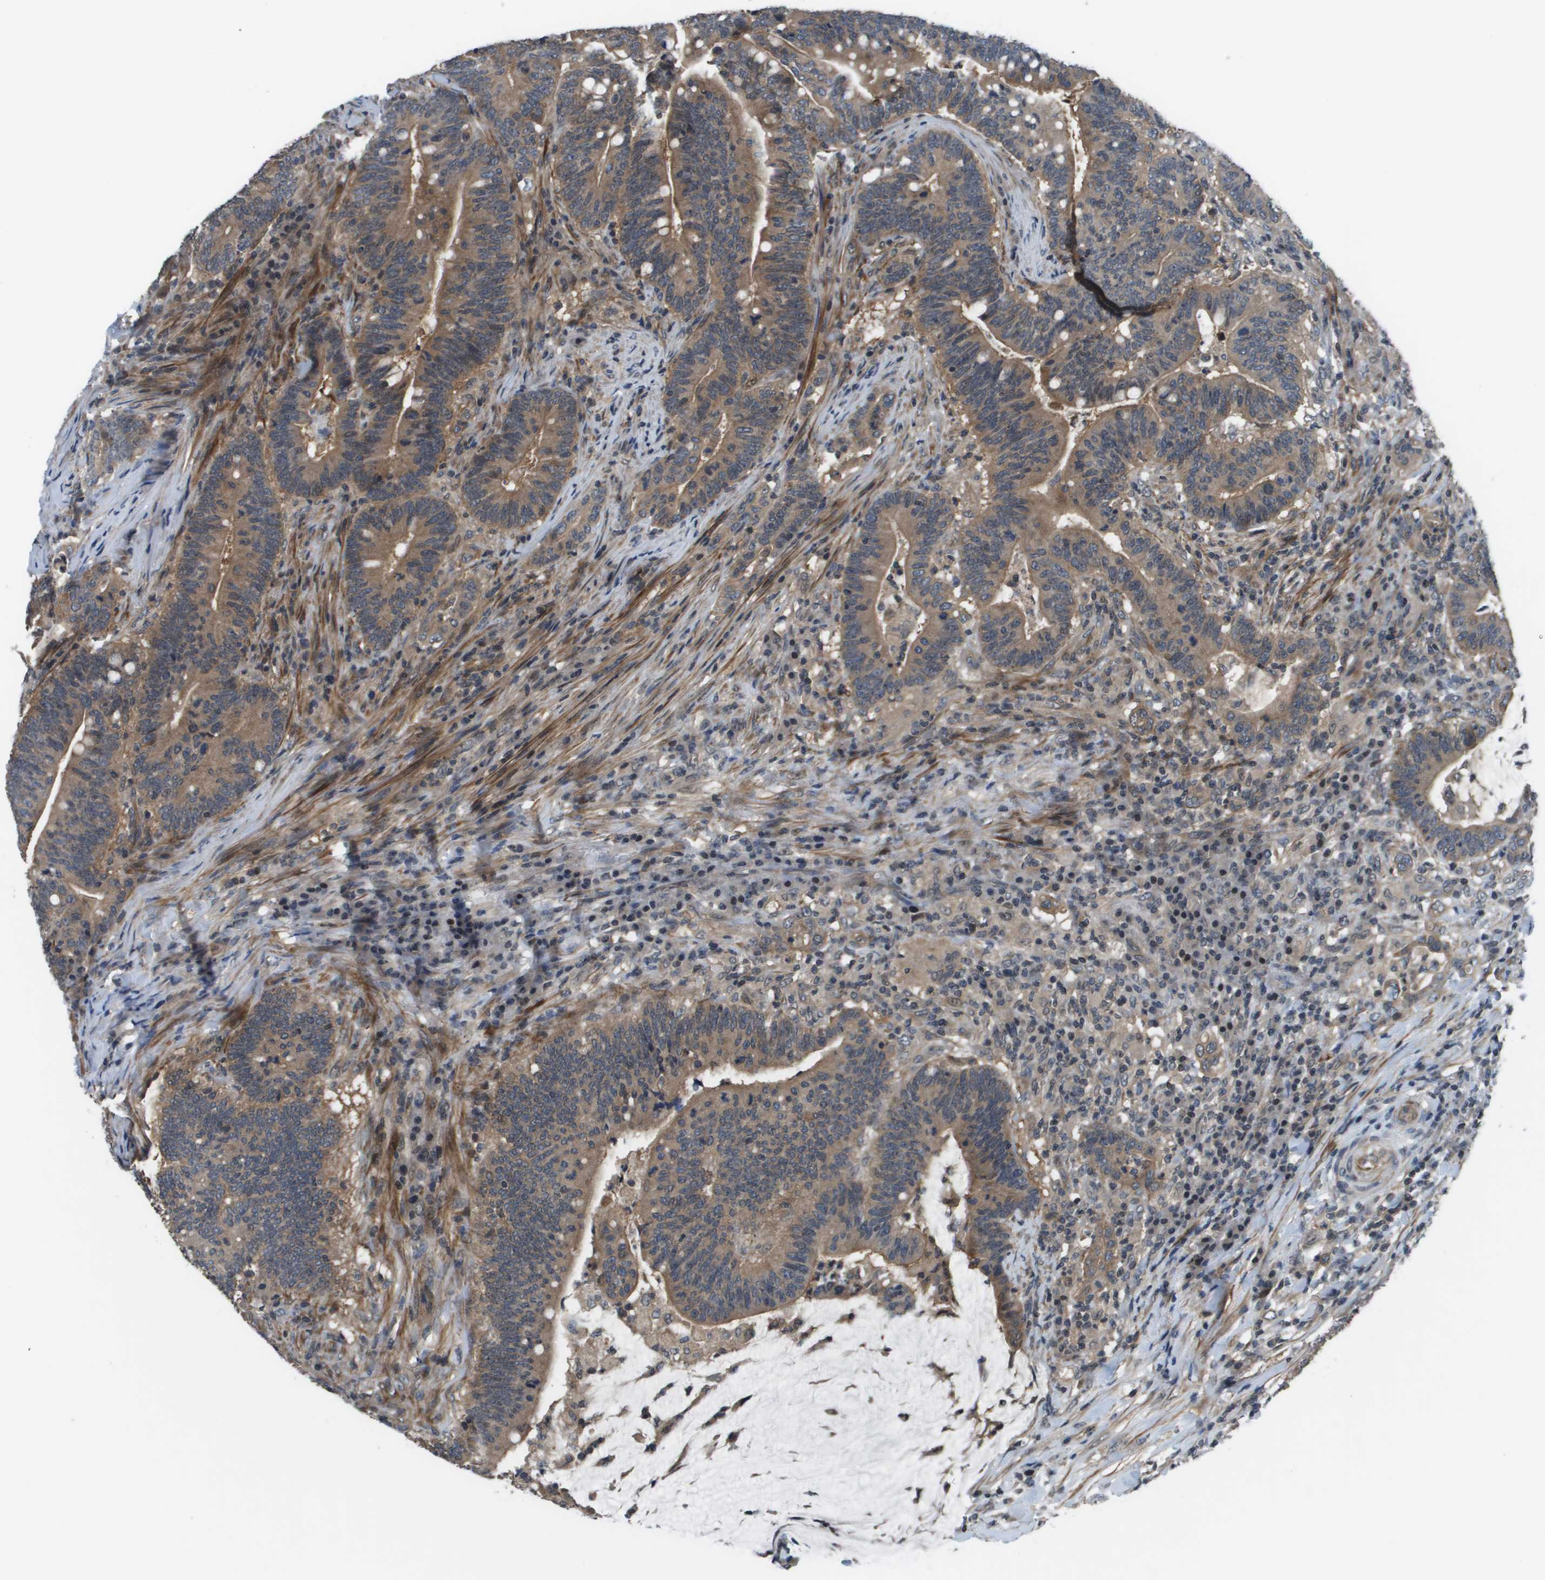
{"staining": {"intensity": "moderate", "quantity": ">75%", "location": "cytoplasmic/membranous"}, "tissue": "colorectal cancer", "cell_type": "Tumor cells", "image_type": "cancer", "snomed": [{"axis": "morphology", "description": "Normal tissue, NOS"}, {"axis": "morphology", "description": "Adenocarcinoma, NOS"}, {"axis": "topography", "description": "Colon"}], "caption": "Protein staining of colorectal adenocarcinoma tissue reveals moderate cytoplasmic/membranous staining in about >75% of tumor cells. (DAB IHC, brown staining for protein, blue staining for nuclei).", "gene": "ENPP5", "patient": {"sex": "female", "age": 66}}